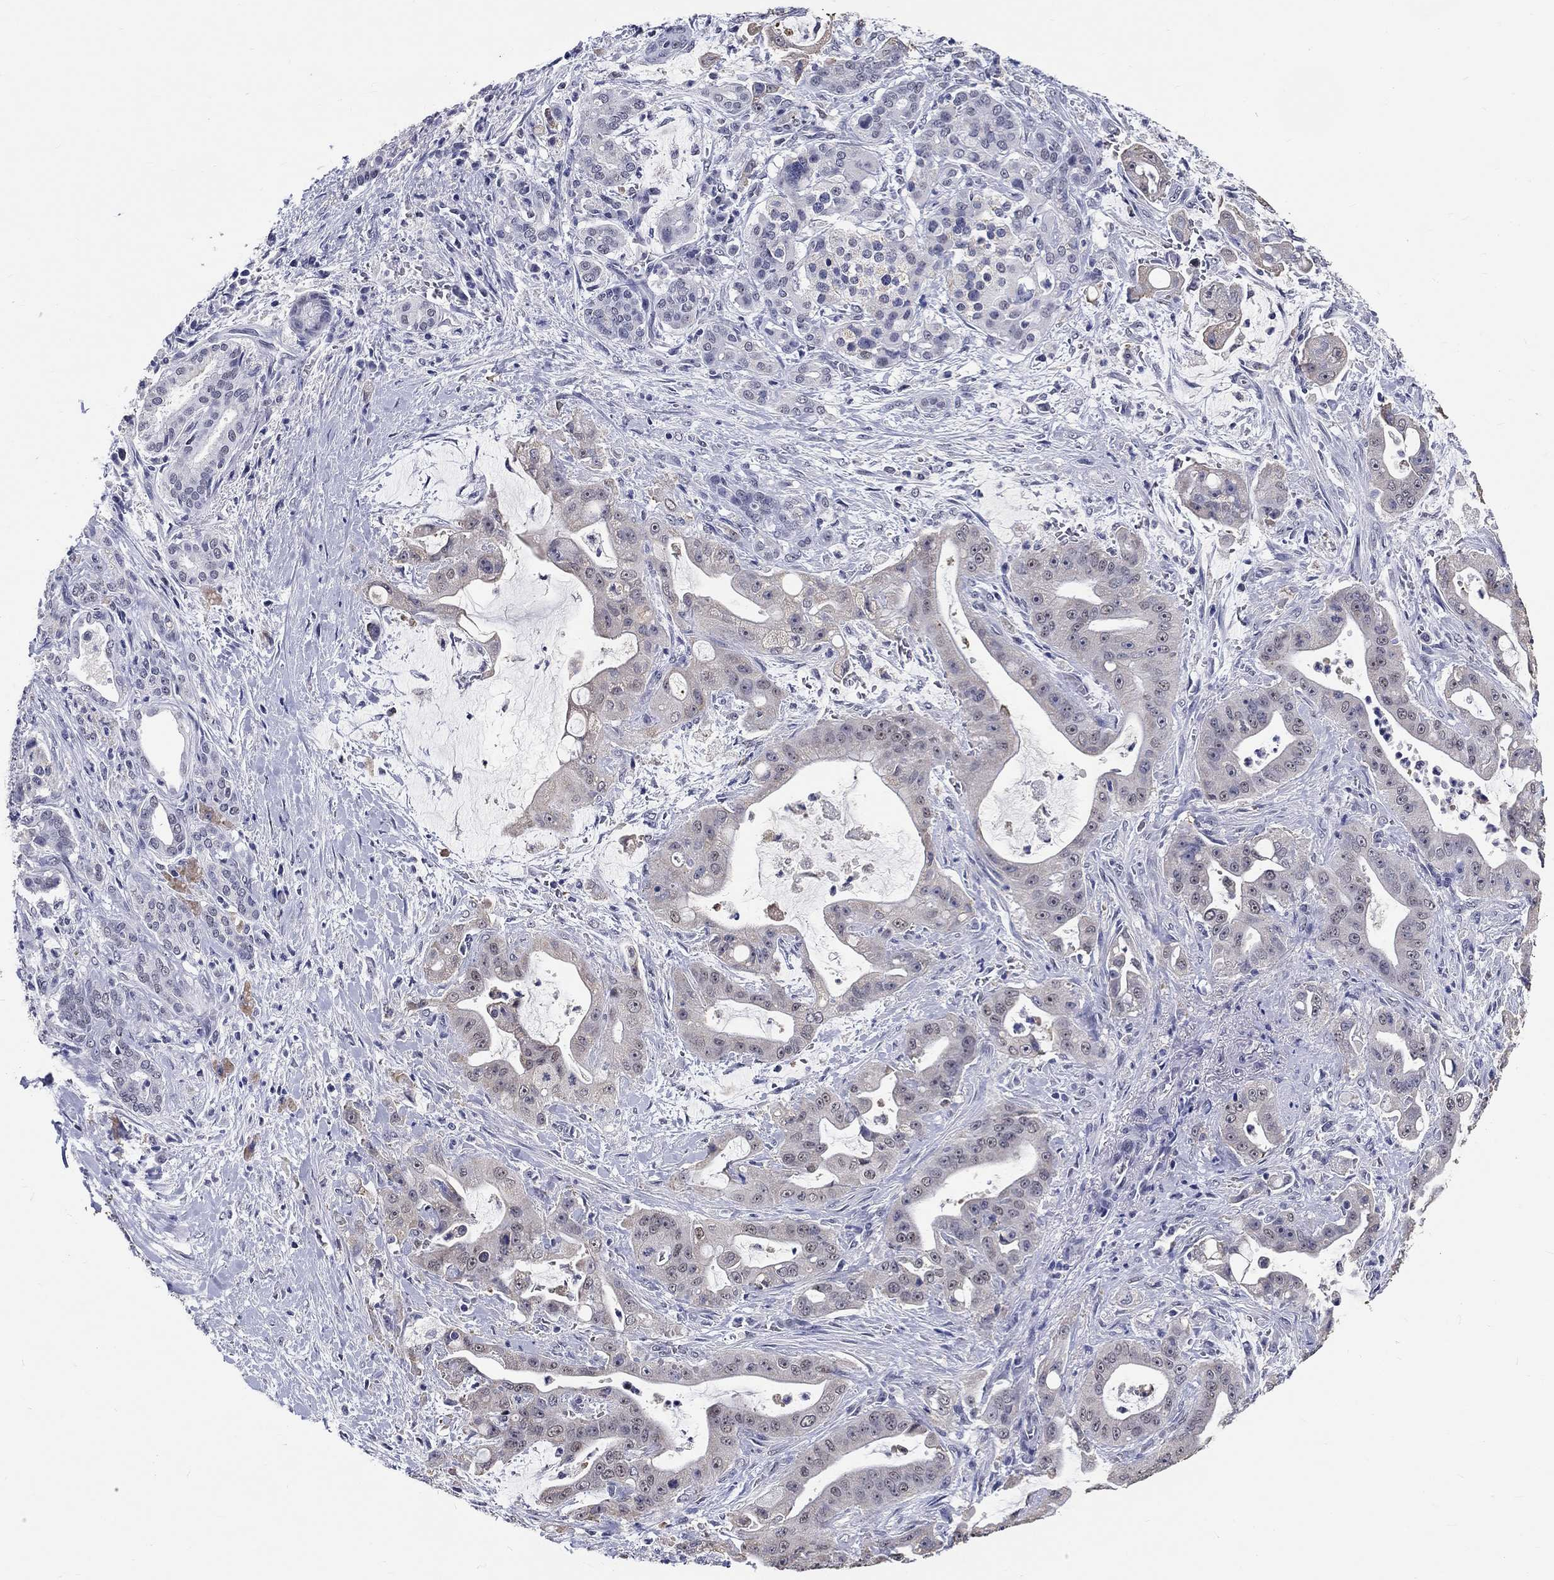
{"staining": {"intensity": "negative", "quantity": "none", "location": "none"}, "tissue": "pancreatic cancer", "cell_type": "Tumor cells", "image_type": "cancer", "snomed": [{"axis": "morphology", "description": "Normal tissue, NOS"}, {"axis": "morphology", "description": "Inflammation, NOS"}, {"axis": "morphology", "description": "Adenocarcinoma, NOS"}, {"axis": "topography", "description": "Pancreas"}], "caption": "Tumor cells show no significant expression in pancreatic cancer (adenocarcinoma).", "gene": "GRIN1", "patient": {"sex": "male", "age": 57}}